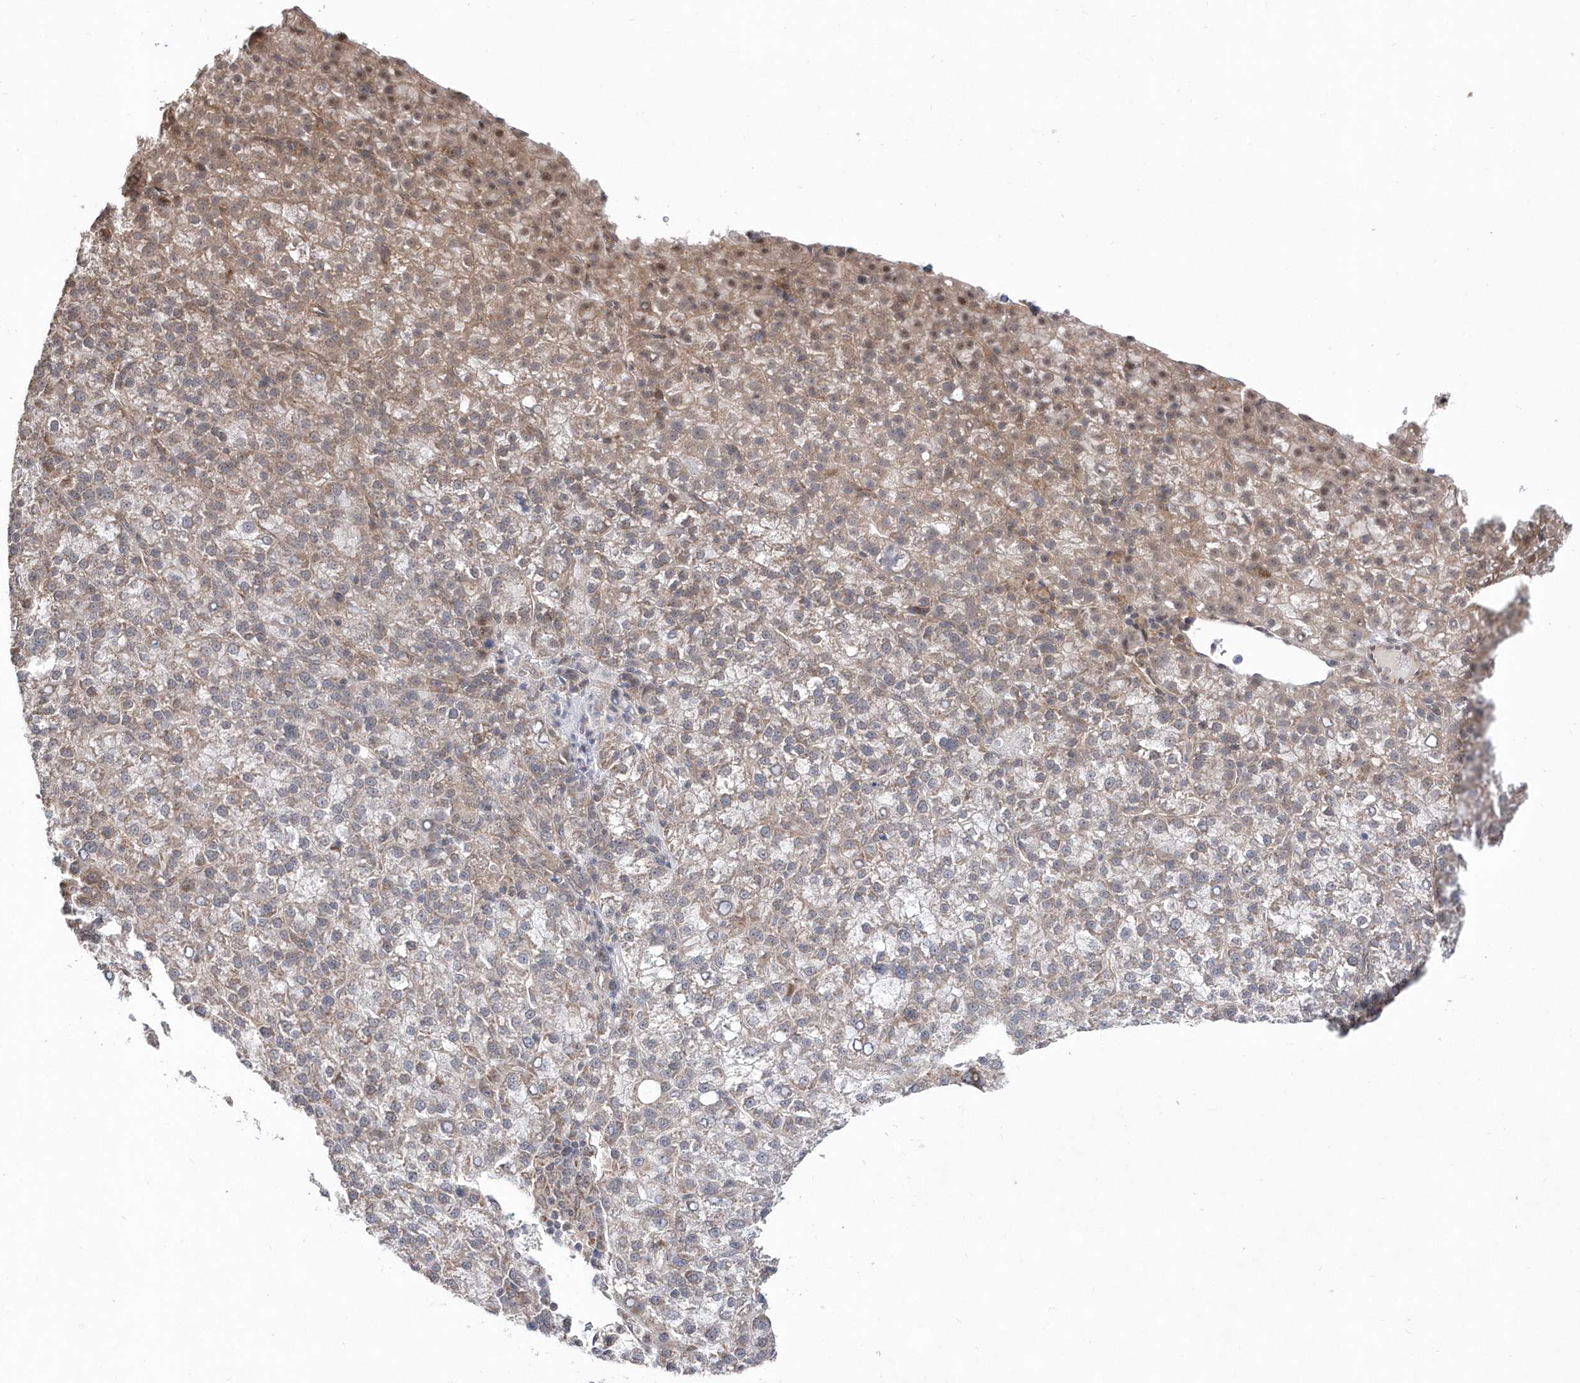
{"staining": {"intensity": "moderate", "quantity": "<25%", "location": "cytoplasmic/membranous,nuclear"}, "tissue": "liver cancer", "cell_type": "Tumor cells", "image_type": "cancer", "snomed": [{"axis": "morphology", "description": "Carcinoma, Hepatocellular, NOS"}, {"axis": "topography", "description": "Liver"}], "caption": "Immunohistochemical staining of human liver hepatocellular carcinoma displays low levels of moderate cytoplasmic/membranous and nuclear staining in approximately <25% of tumor cells. (Stains: DAB in brown, nuclei in blue, Microscopy: brightfield microscopy at high magnification).", "gene": "DALRD3", "patient": {"sex": "female", "age": 58}}